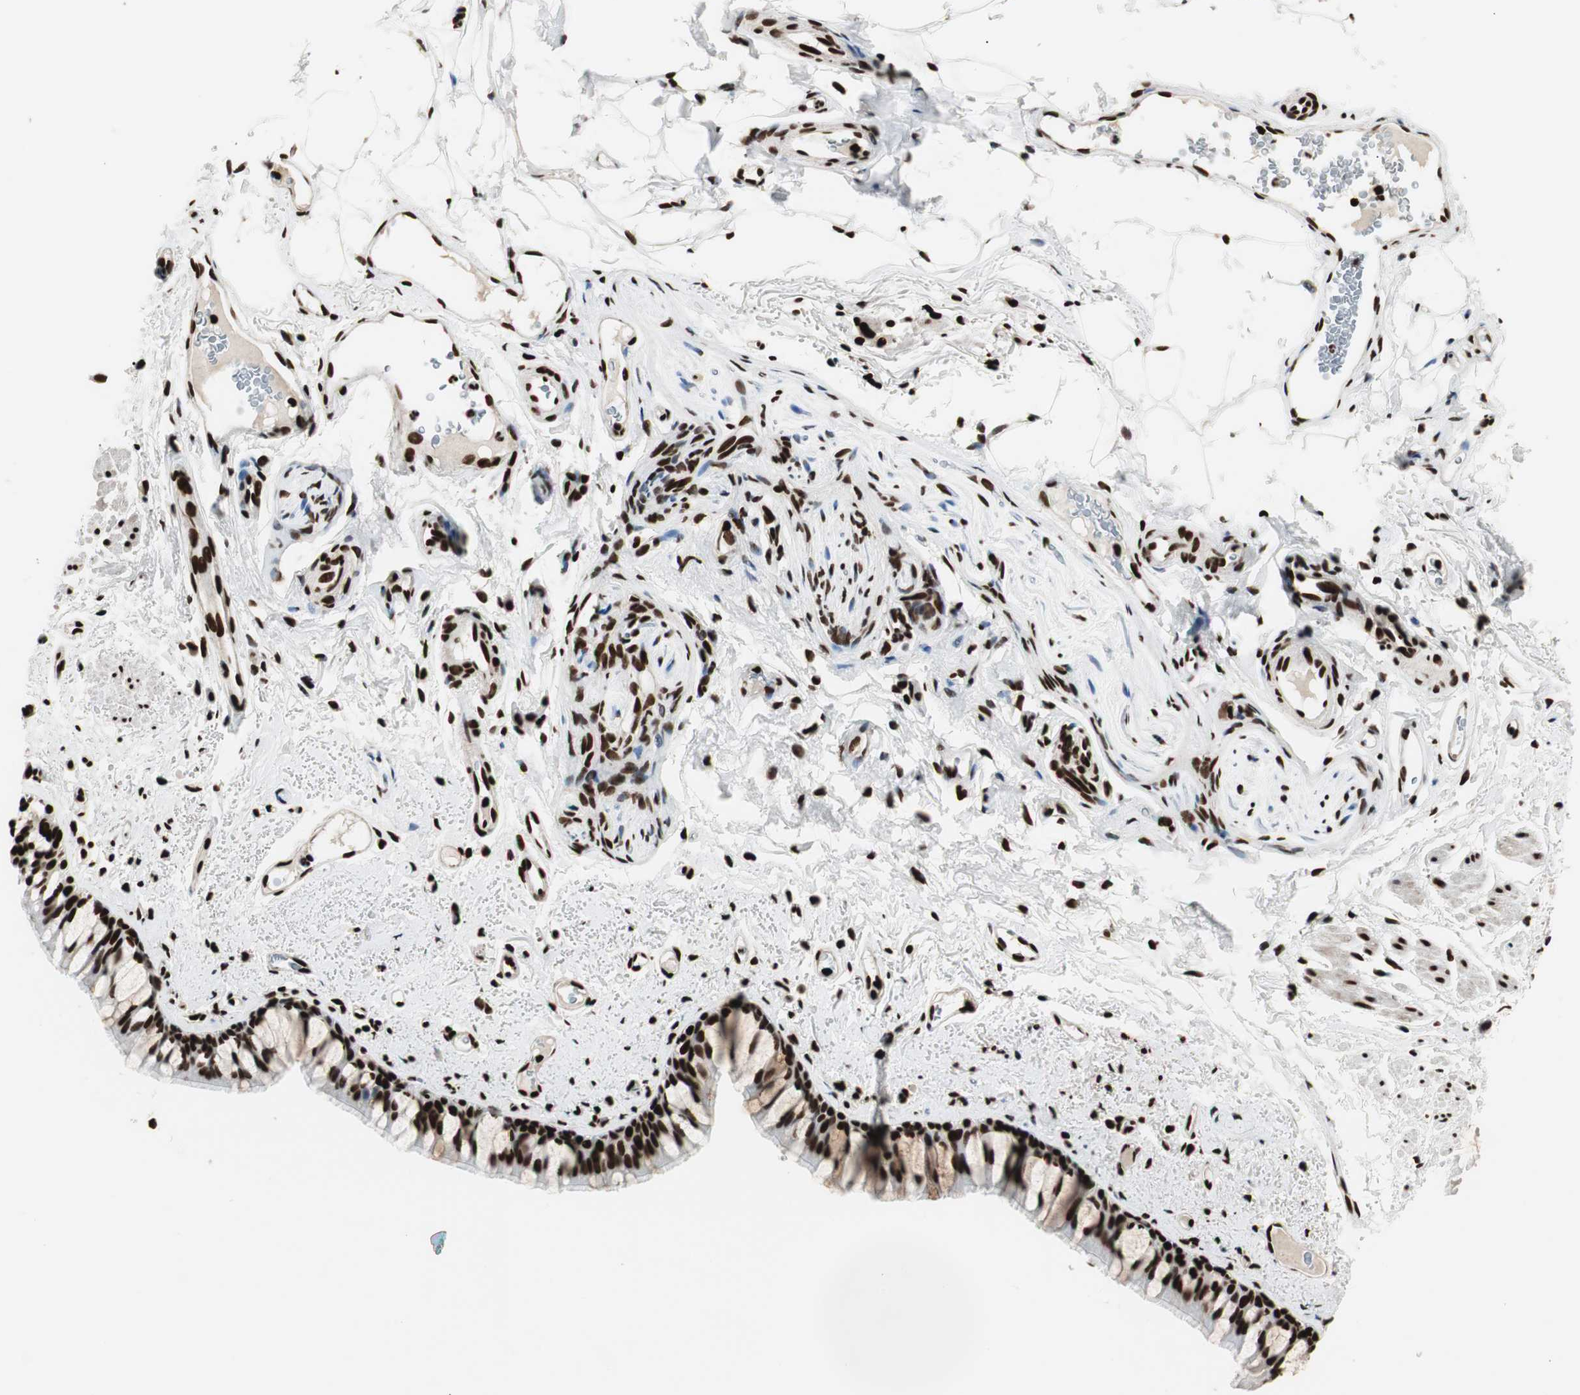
{"staining": {"intensity": "strong", "quantity": ">75%", "location": "cytoplasmic/membranous,nuclear"}, "tissue": "bronchus", "cell_type": "Respiratory epithelial cells", "image_type": "normal", "snomed": [{"axis": "morphology", "description": "Normal tissue, NOS"}, {"axis": "topography", "description": "Bronchus"}], "caption": "Immunohistochemical staining of unremarkable human bronchus displays >75% levels of strong cytoplasmic/membranous,nuclear protein staining in approximately >75% of respiratory epithelial cells.", "gene": "MTA2", "patient": {"sex": "female", "age": 73}}